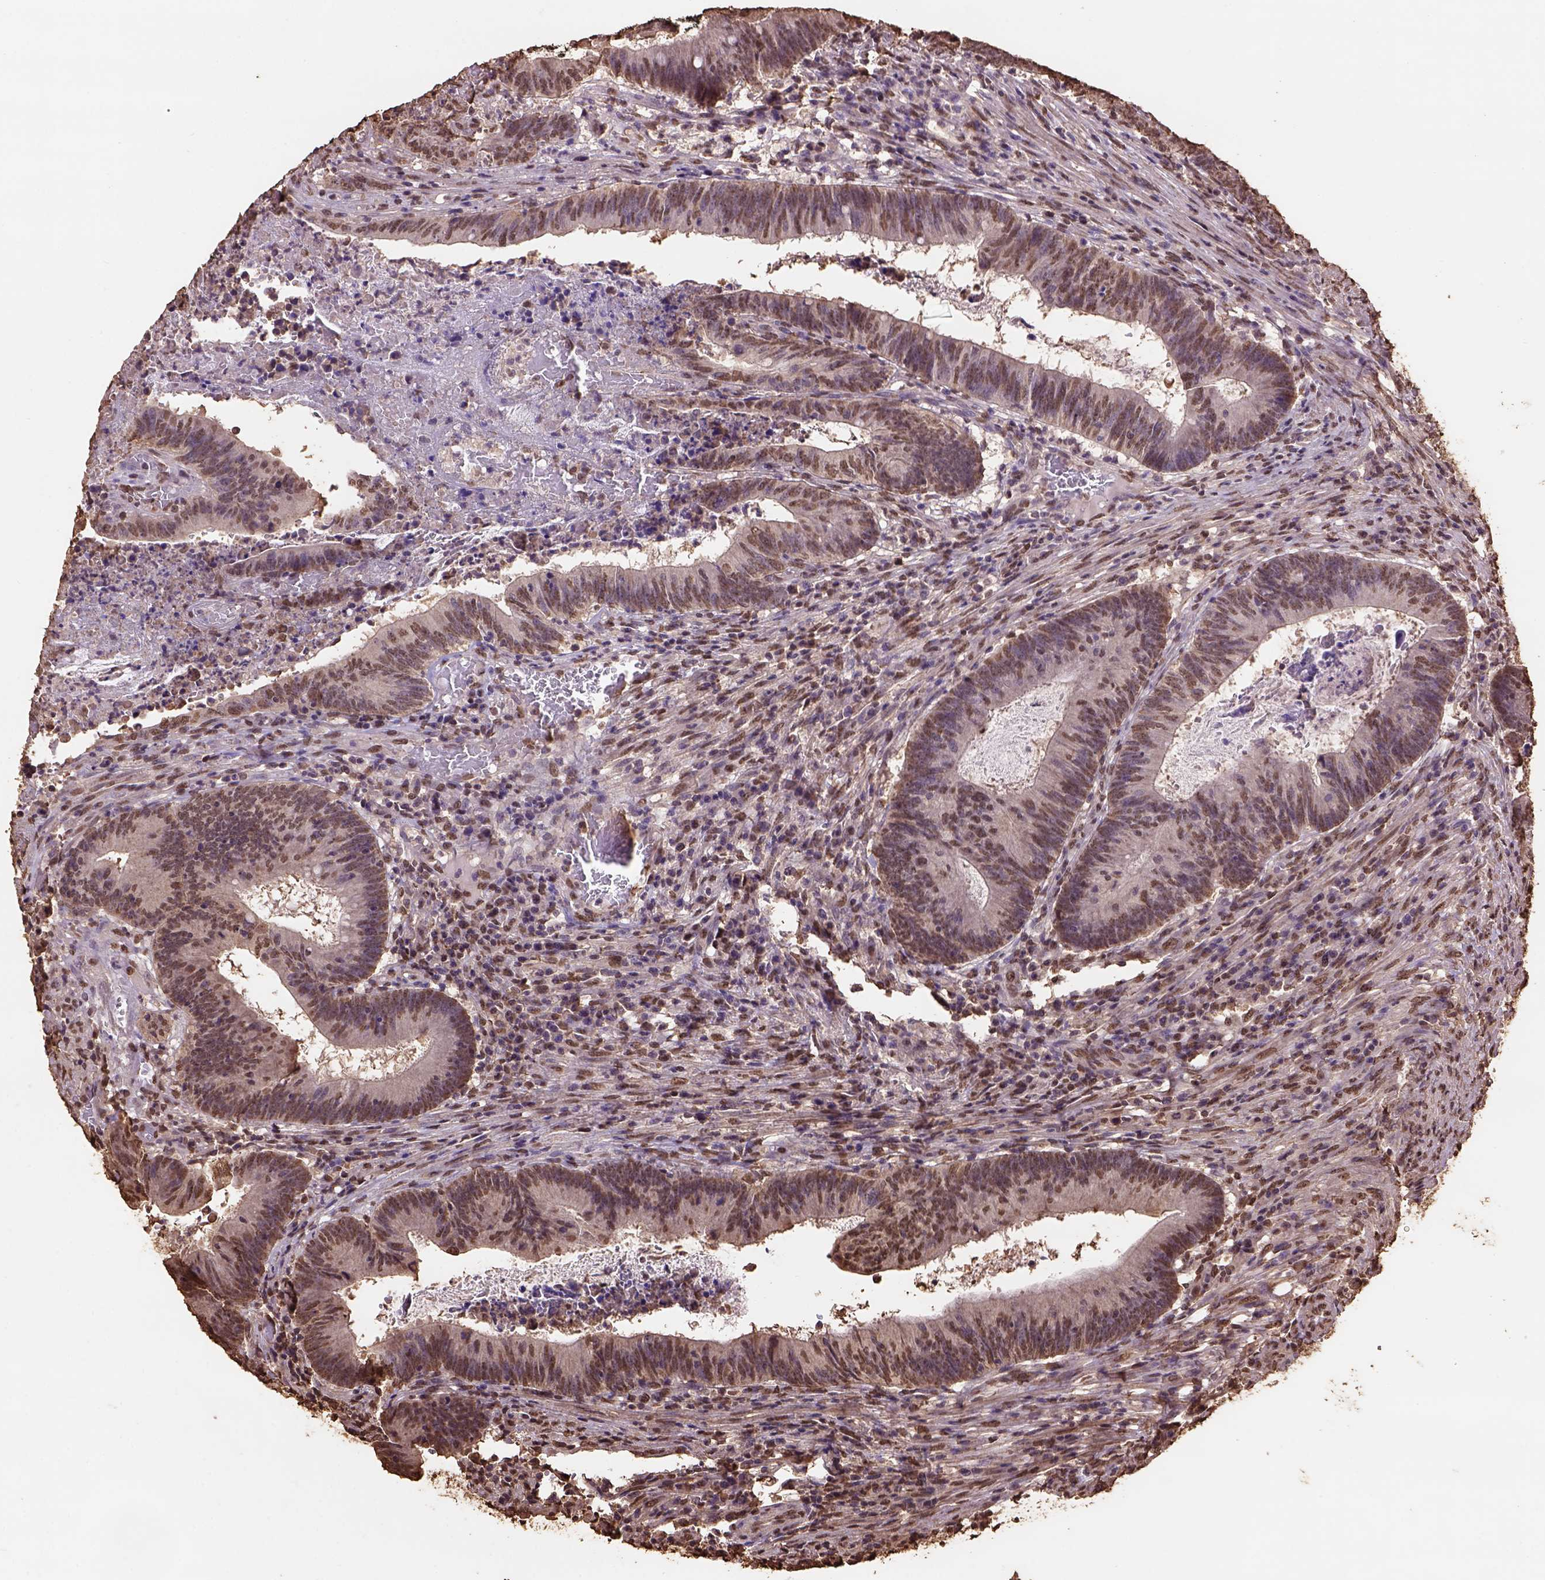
{"staining": {"intensity": "moderate", "quantity": ">75%", "location": "nuclear"}, "tissue": "colorectal cancer", "cell_type": "Tumor cells", "image_type": "cancer", "snomed": [{"axis": "morphology", "description": "Adenocarcinoma, NOS"}, {"axis": "topography", "description": "Colon"}], "caption": "Colorectal adenocarcinoma stained with DAB IHC exhibits medium levels of moderate nuclear expression in about >75% of tumor cells.", "gene": "CSTF2T", "patient": {"sex": "female", "age": 70}}